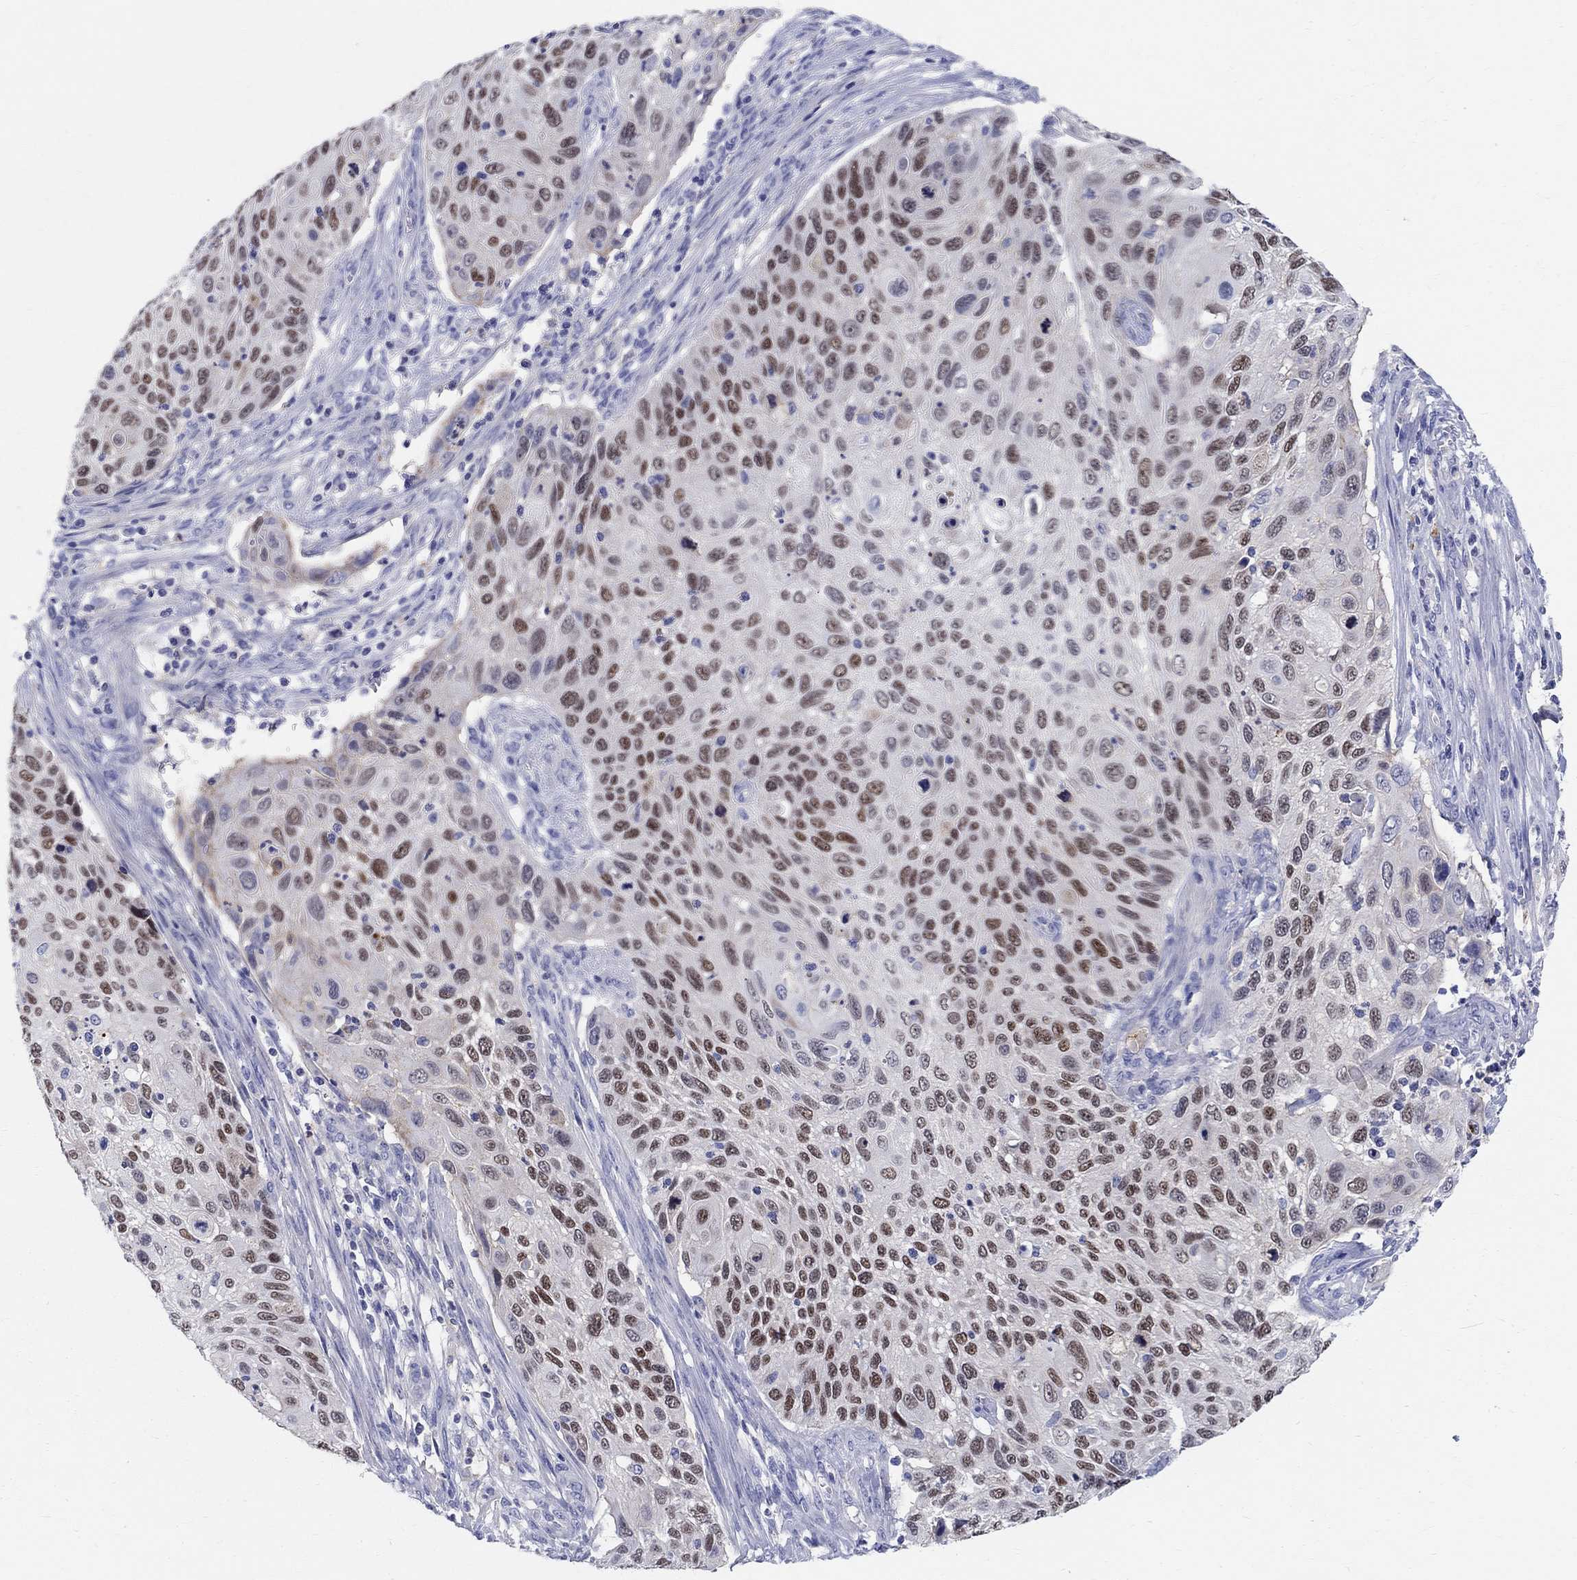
{"staining": {"intensity": "moderate", "quantity": "25%-75%", "location": "nuclear"}, "tissue": "cervical cancer", "cell_type": "Tumor cells", "image_type": "cancer", "snomed": [{"axis": "morphology", "description": "Squamous cell carcinoma, NOS"}, {"axis": "topography", "description": "Cervix"}], "caption": "Moderate nuclear positivity for a protein is identified in approximately 25%-75% of tumor cells of cervical cancer (squamous cell carcinoma) using immunohistochemistry.", "gene": "SOX2", "patient": {"sex": "female", "age": 70}}